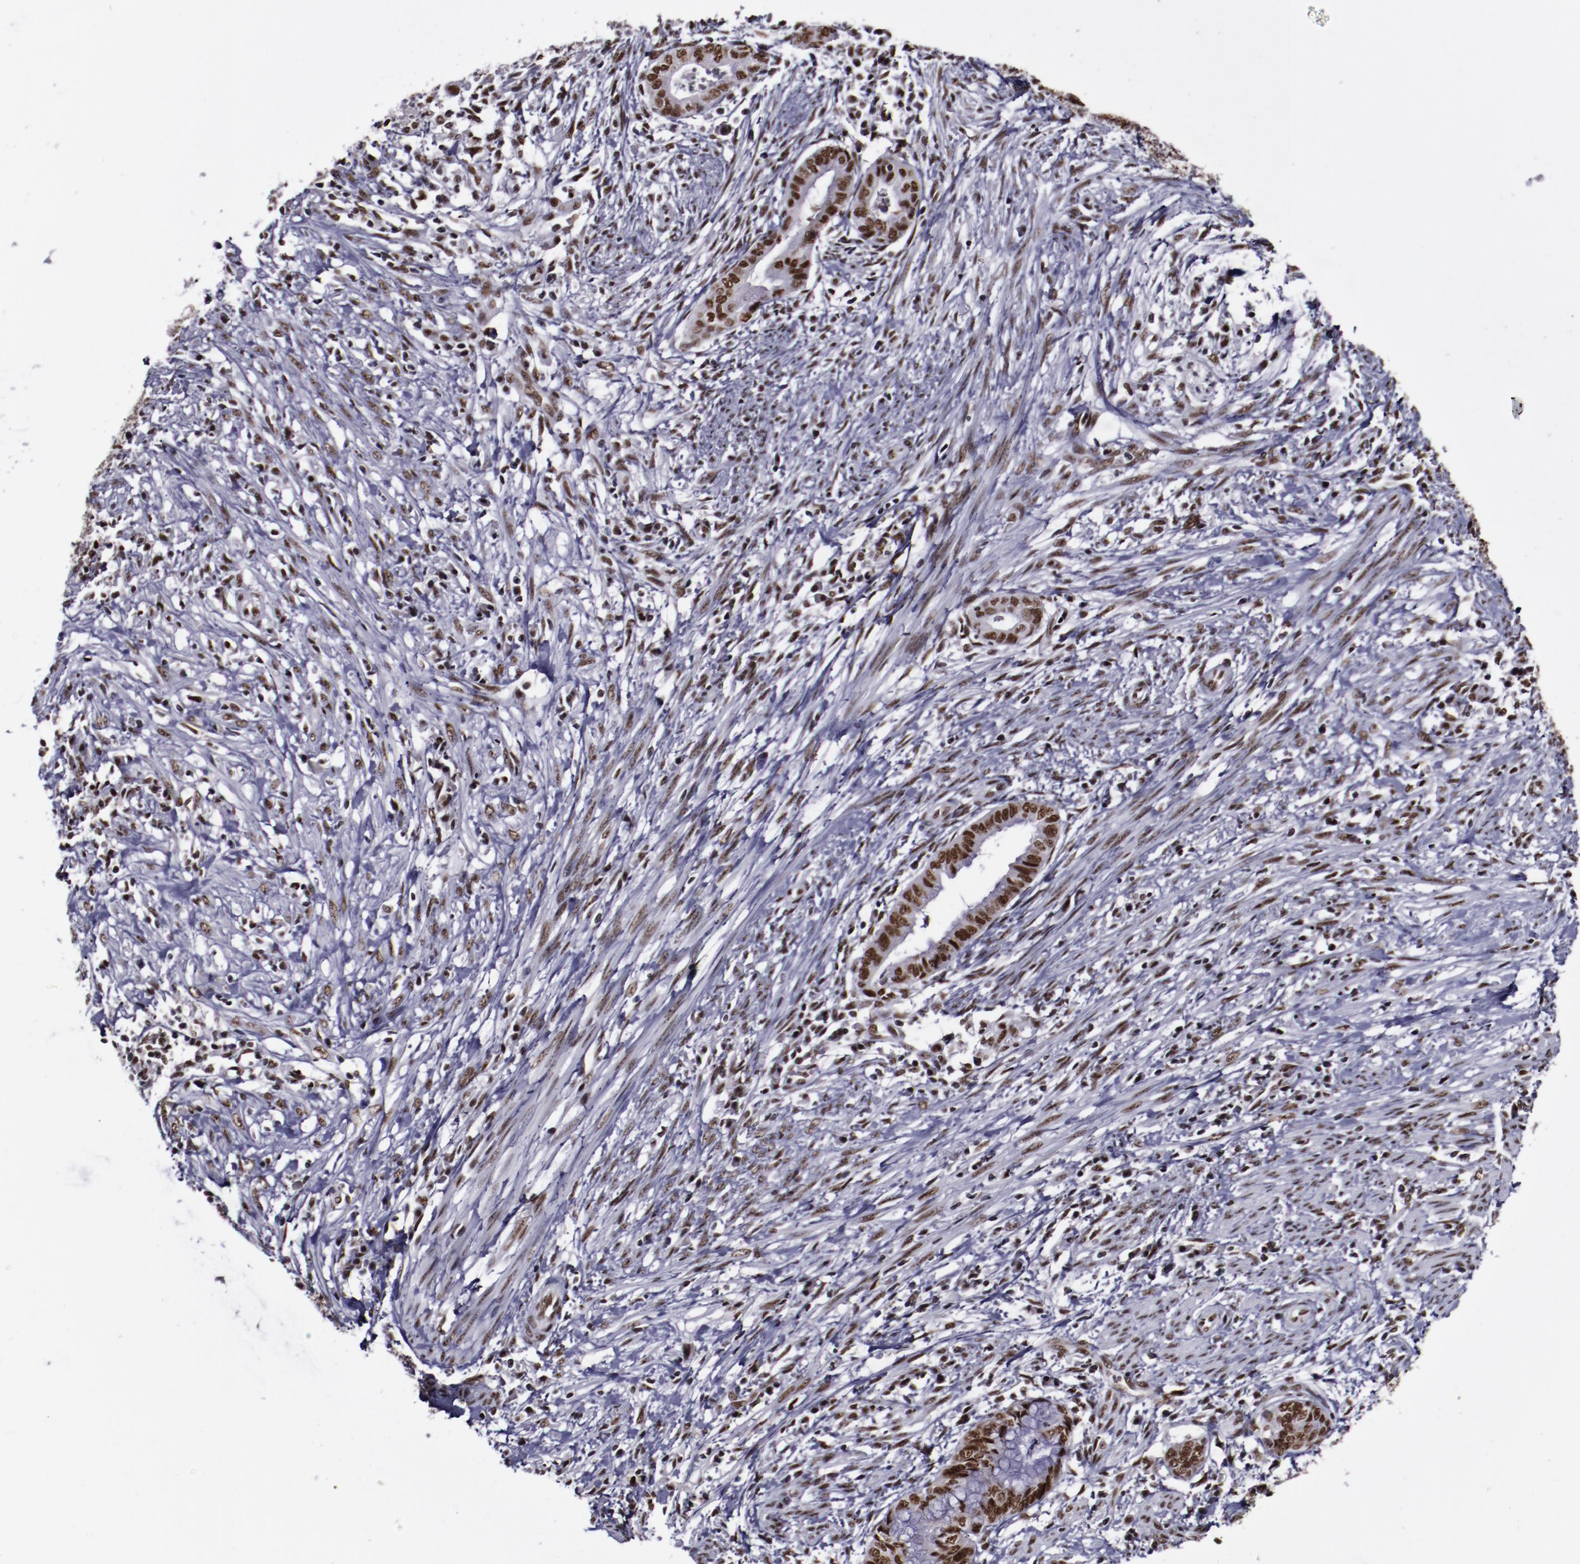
{"staining": {"intensity": "moderate", "quantity": ">75%", "location": "nuclear"}, "tissue": "endometrial cancer", "cell_type": "Tumor cells", "image_type": "cancer", "snomed": [{"axis": "morphology", "description": "Necrosis, NOS"}, {"axis": "morphology", "description": "Adenocarcinoma, NOS"}, {"axis": "topography", "description": "Endometrium"}], "caption": "This is a histology image of immunohistochemistry staining of endometrial cancer, which shows moderate expression in the nuclear of tumor cells.", "gene": "ERH", "patient": {"sex": "female", "age": 79}}